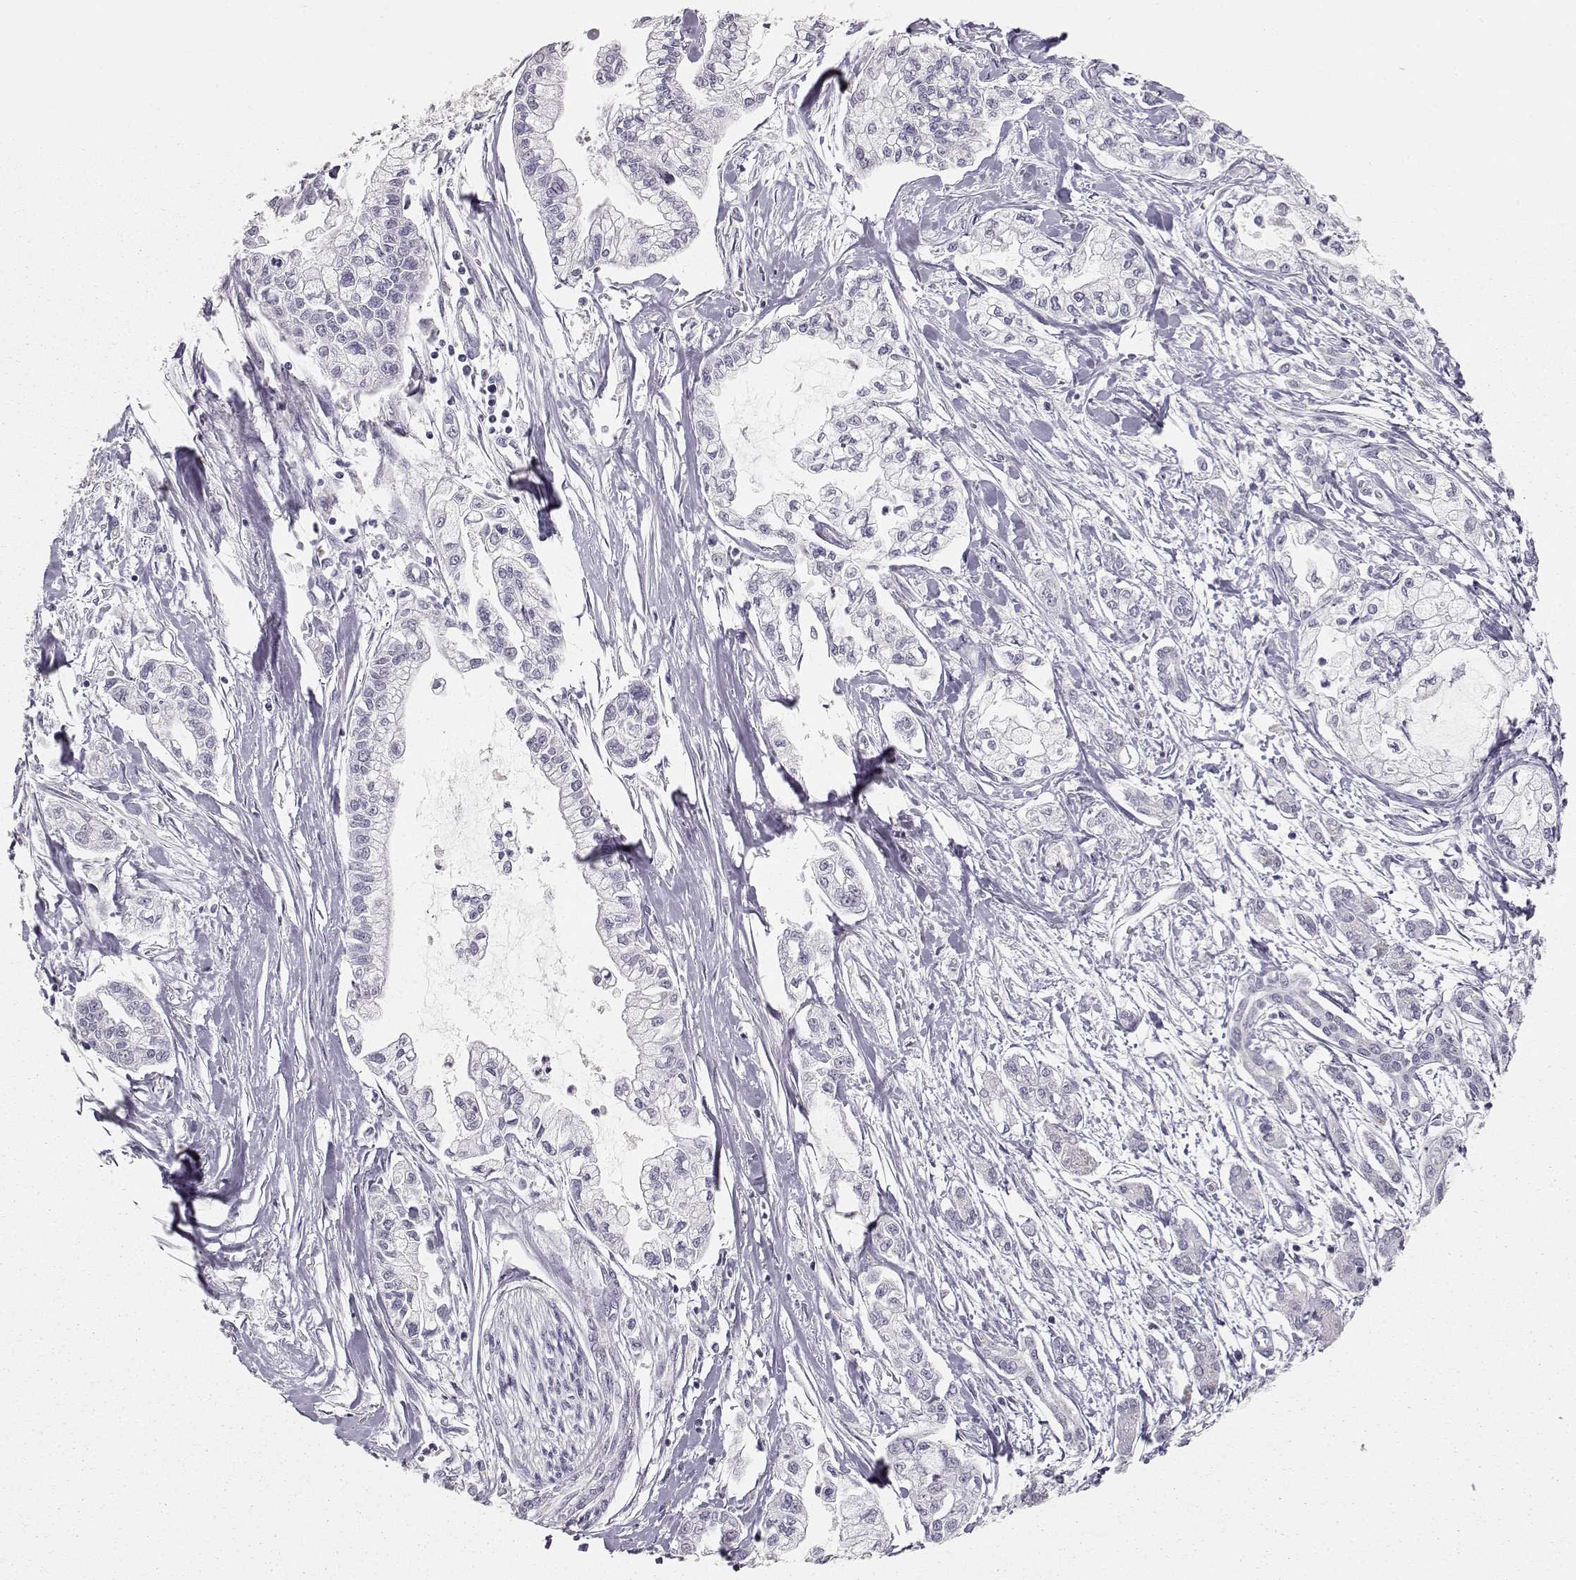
{"staining": {"intensity": "negative", "quantity": "none", "location": "none"}, "tissue": "pancreatic cancer", "cell_type": "Tumor cells", "image_type": "cancer", "snomed": [{"axis": "morphology", "description": "Adenocarcinoma, NOS"}, {"axis": "topography", "description": "Pancreas"}], "caption": "A histopathology image of human pancreatic cancer (adenocarcinoma) is negative for staining in tumor cells.", "gene": "TKTL1", "patient": {"sex": "male", "age": 54}}